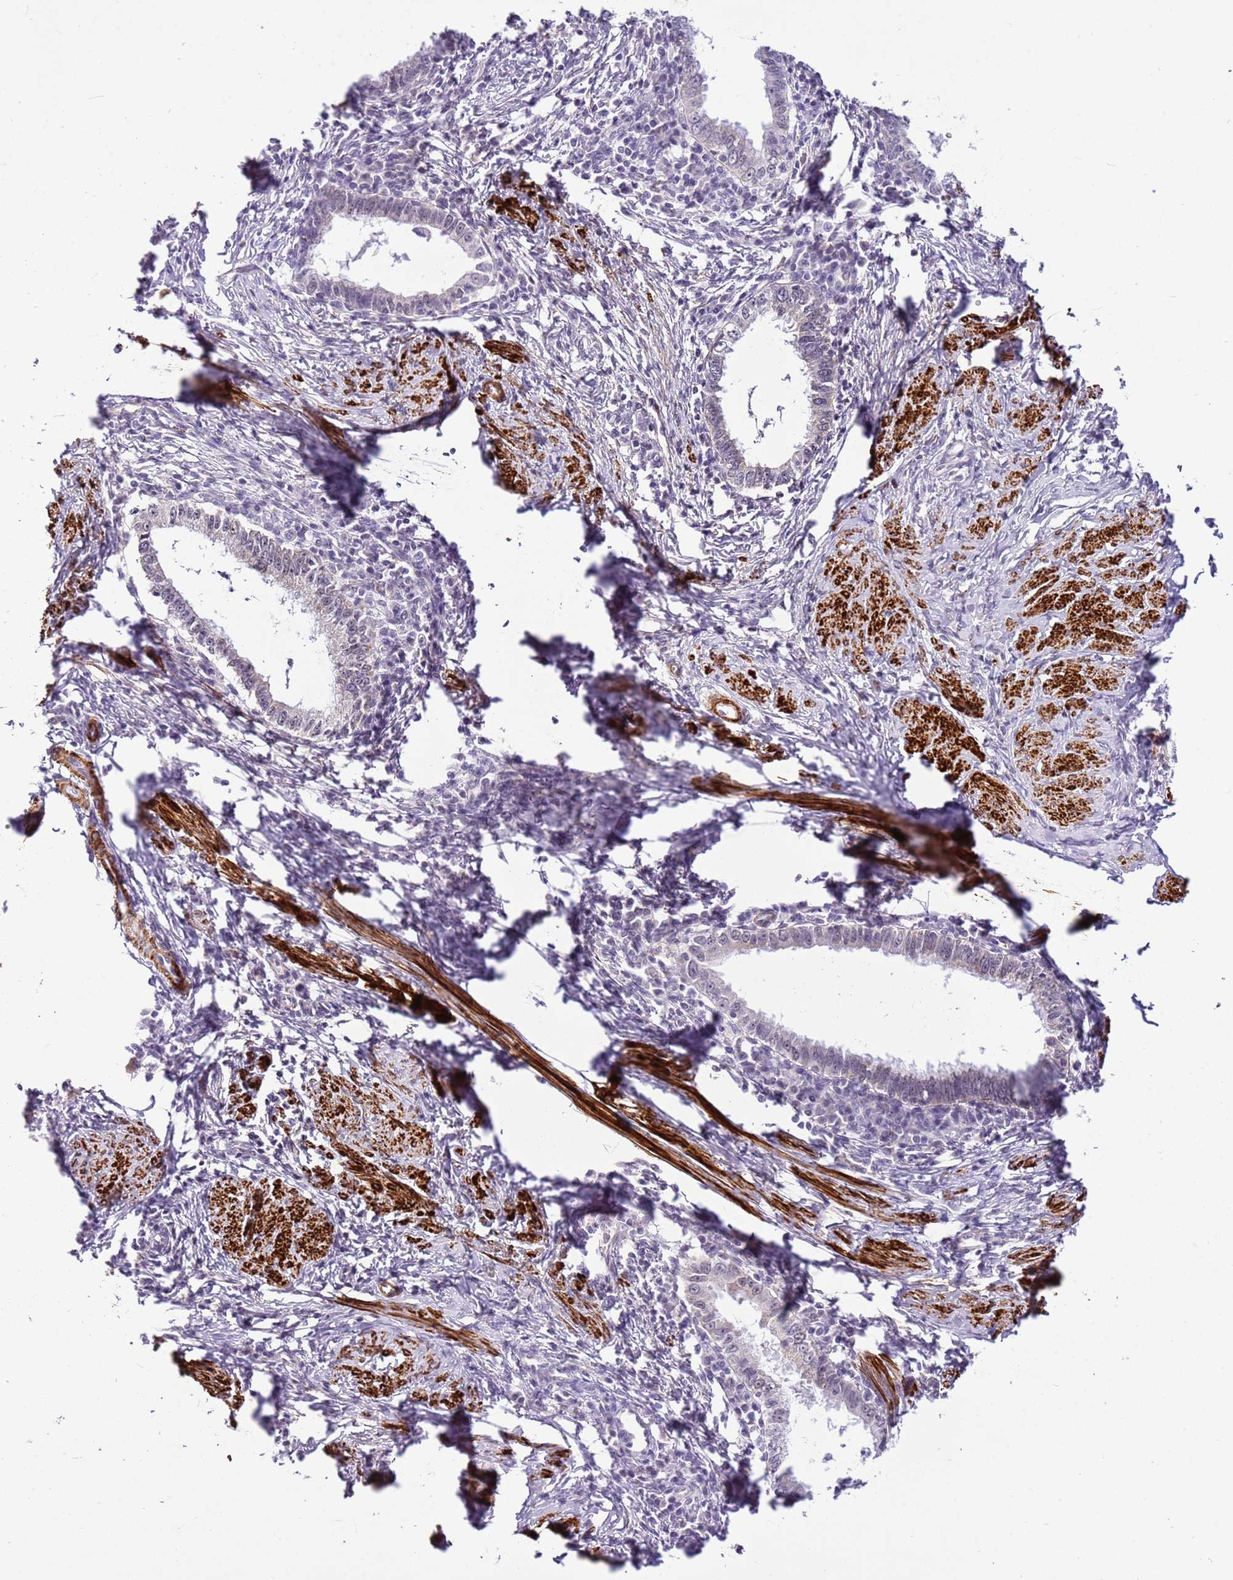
{"staining": {"intensity": "negative", "quantity": "none", "location": "none"}, "tissue": "cervical cancer", "cell_type": "Tumor cells", "image_type": "cancer", "snomed": [{"axis": "morphology", "description": "Adenocarcinoma, NOS"}, {"axis": "topography", "description": "Cervix"}], "caption": "This is an immunohistochemistry (IHC) photomicrograph of human adenocarcinoma (cervical). There is no staining in tumor cells.", "gene": "SMIM4", "patient": {"sex": "female", "age": 36}}